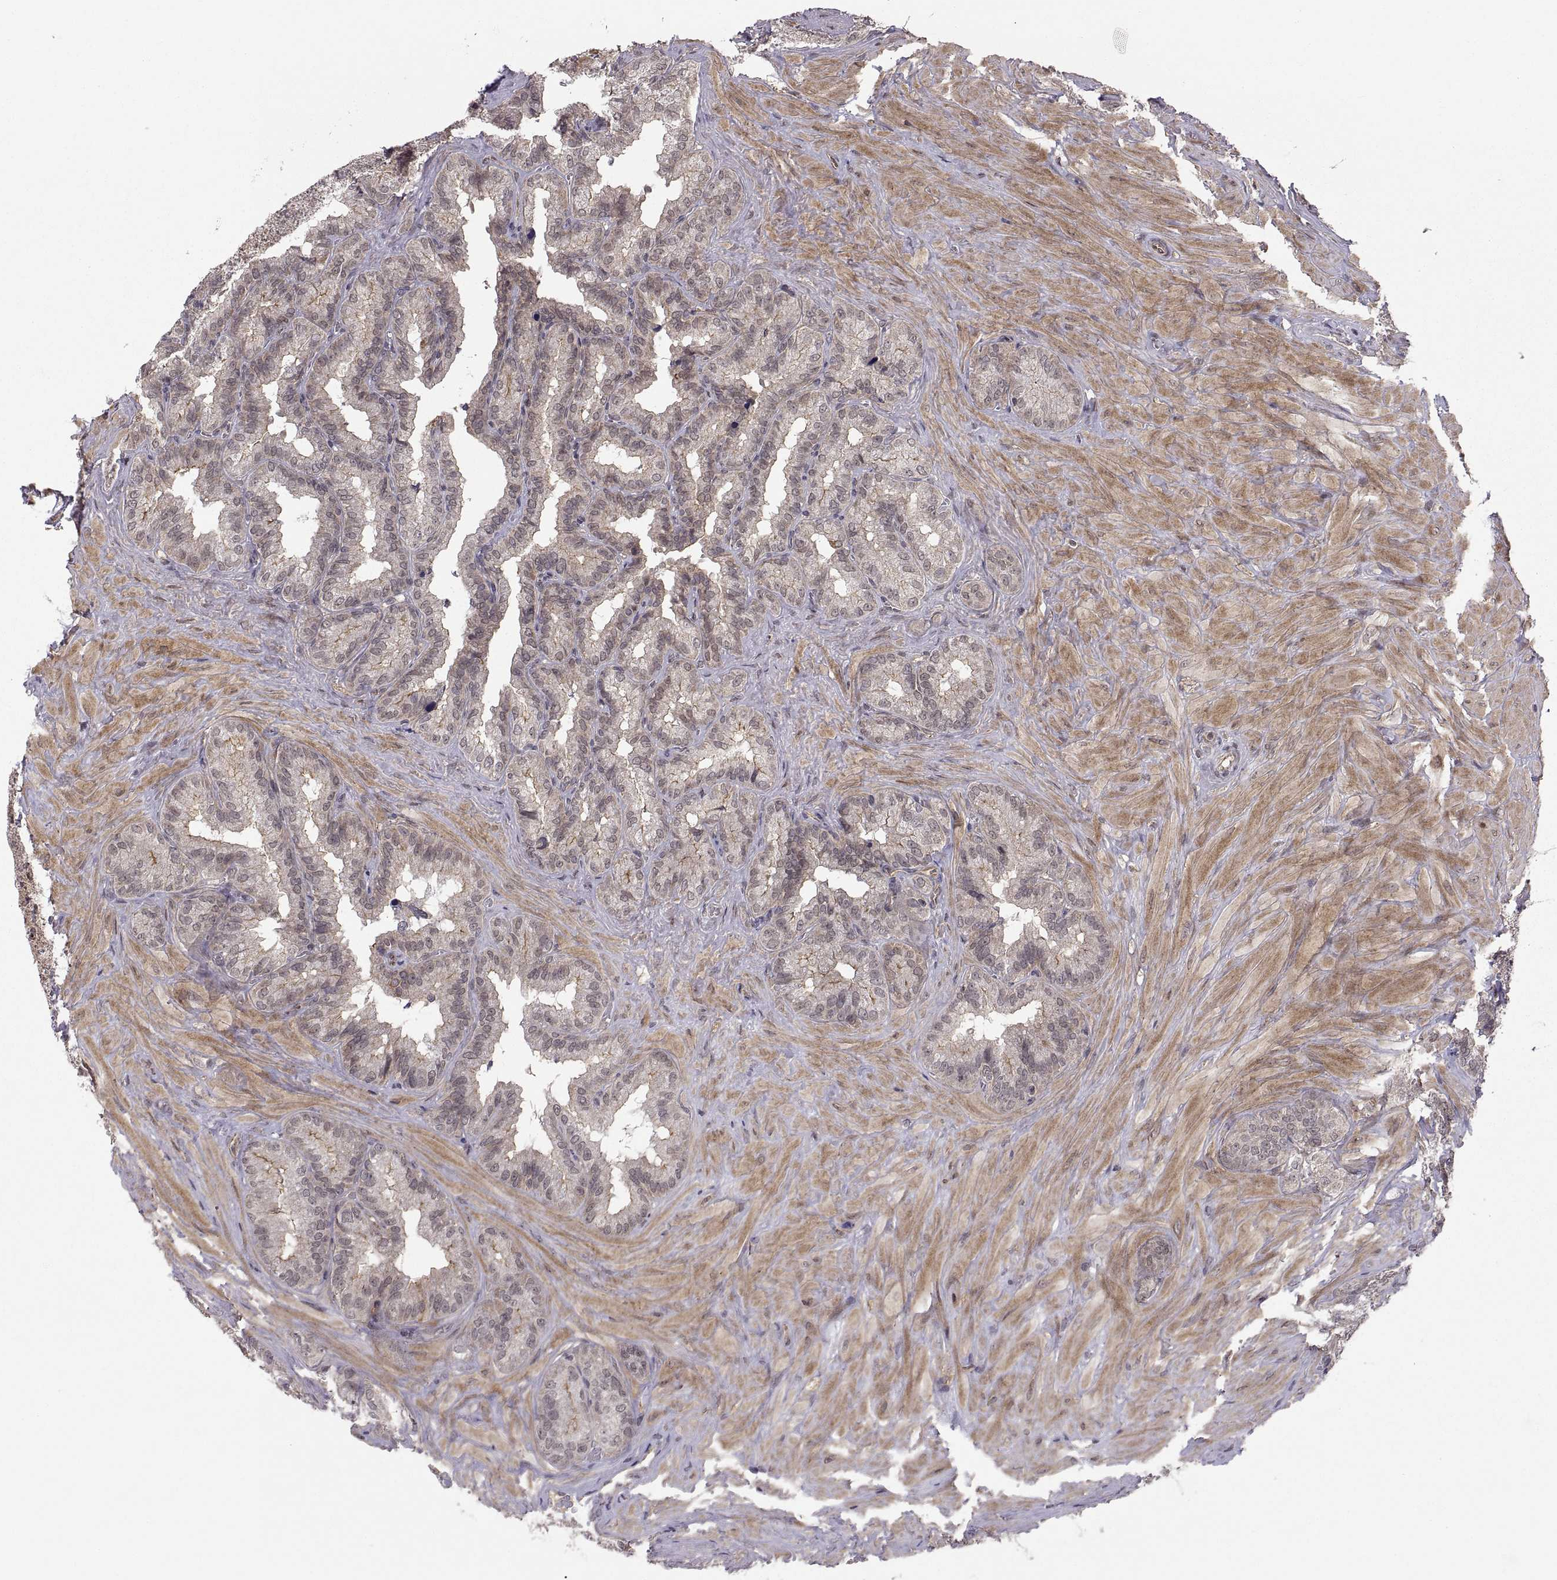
{"staining": {"intensity": "moderate", "quantity": "<25%", "location": "cytoplasmic/membranous"}, "tissue": "seminal vesicle", "cell_type": "Glandular cells", "image_type": "normal", "snomed": [{"axis": "morphology", "description": "Normal tissue, NOS"}, {"axis": "topography", "description": "Seminal veicle"}], "caption": "Immunohistochemistry of unremarkable human seminal vesicle exhibits low levels of moderate cytoplasmic/membranous staining in approximately <25% of glandular cells.", "gene": "ABL2", "patient": {"sex": "male", "age": 37}}